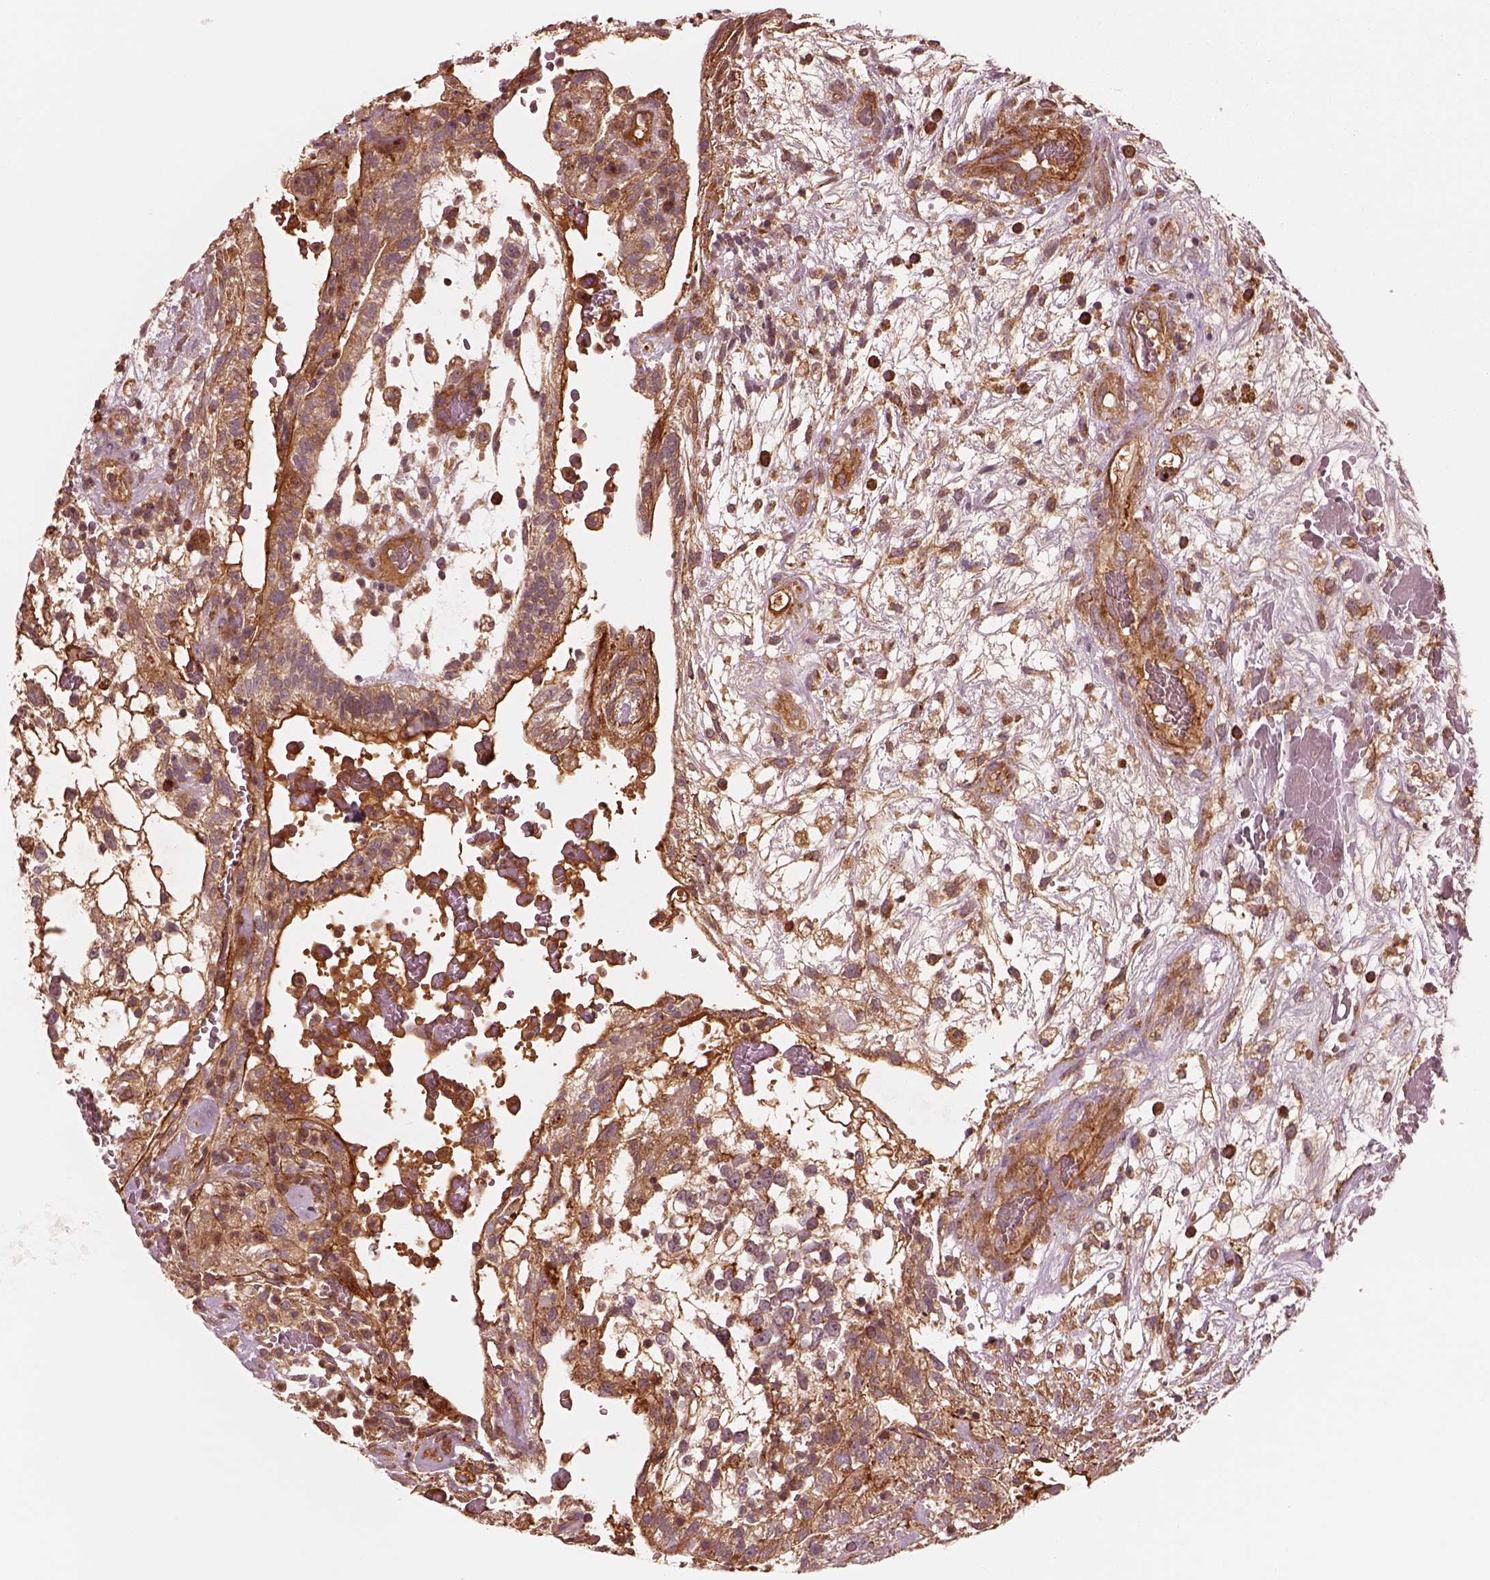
{"staining": {"intensity": "moderate", "quantity": "25%-75%", "location": "cytoplasmic/membranous"}, "tissue": "testis cancer", "cell_type": "Tumor cells", "image_type": "cancer", "snomed": [{"axis": "morphology", "description": "Normal tissue, NOS"}, {"axis": "morphology", "description": "Carcinoma, Embryonal, NOS"}, {"axis": "topography", "description": "Testis"}], "caption": "The micrograph demonstrates staining of testis cancer (embryonal carcinoma), revealing moderate cytoplasmic/membranous protein expression (brown color) within tumor cells.", "gene": "ASCC2", "patient": {"sex": "male", "age": 32}}